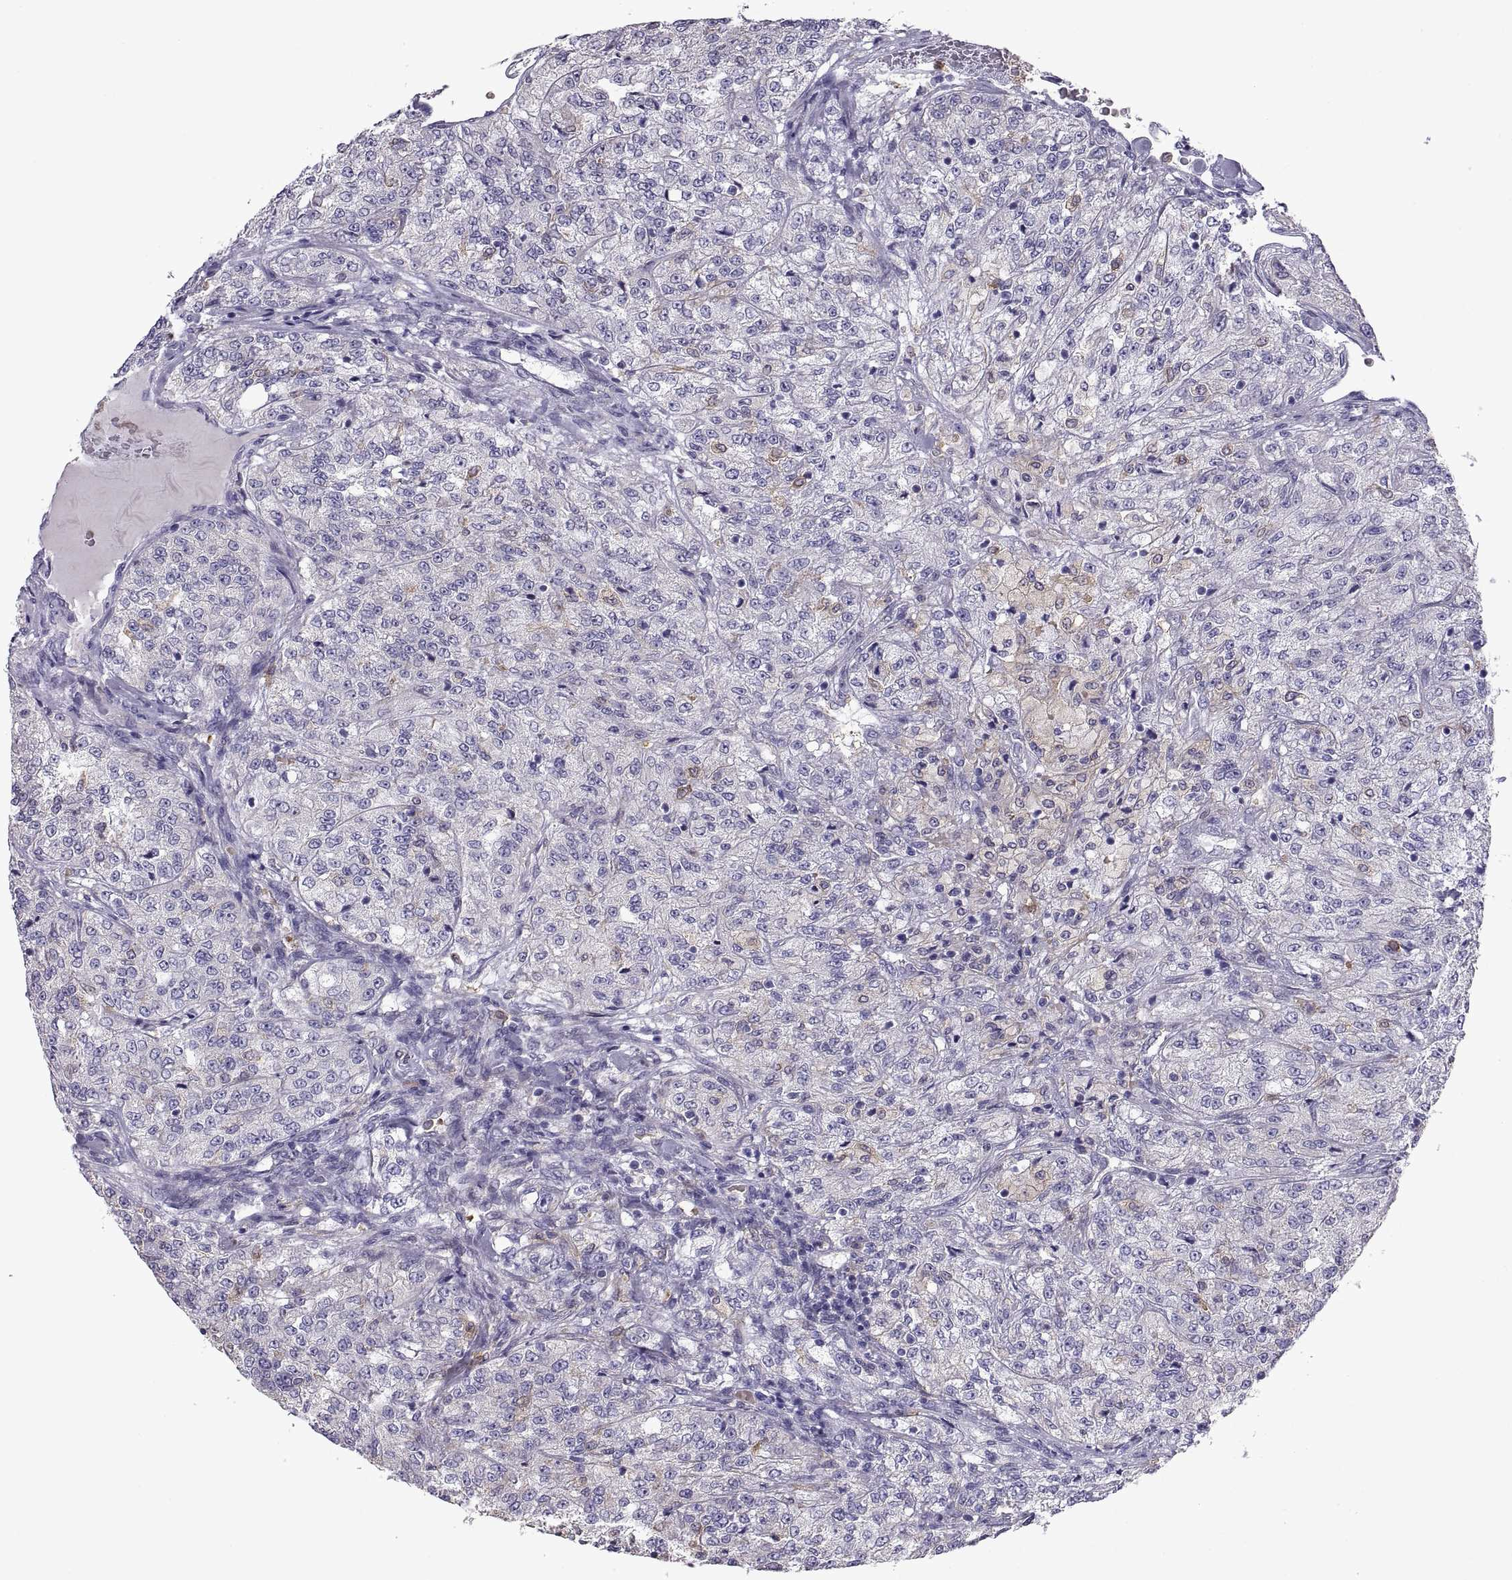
{"staining": {"intensity": "negative", "quantity": "none", "location": "none"}, "tissue": "renal cancer", "cell_type": "Tumor cells", "image_type": "cancer", "snomed": [{"axis": "morphology", "description": "Adenocarcinoma, NOS"}, {"axis": "topography", "description": "Kidney"}], "caption": "Immunohistochemical staining of renal adenocarcinoma displays no significant staining in tumor cells.", "gene": "DOK3", "patient": {"sex": "female", "age": 63}}